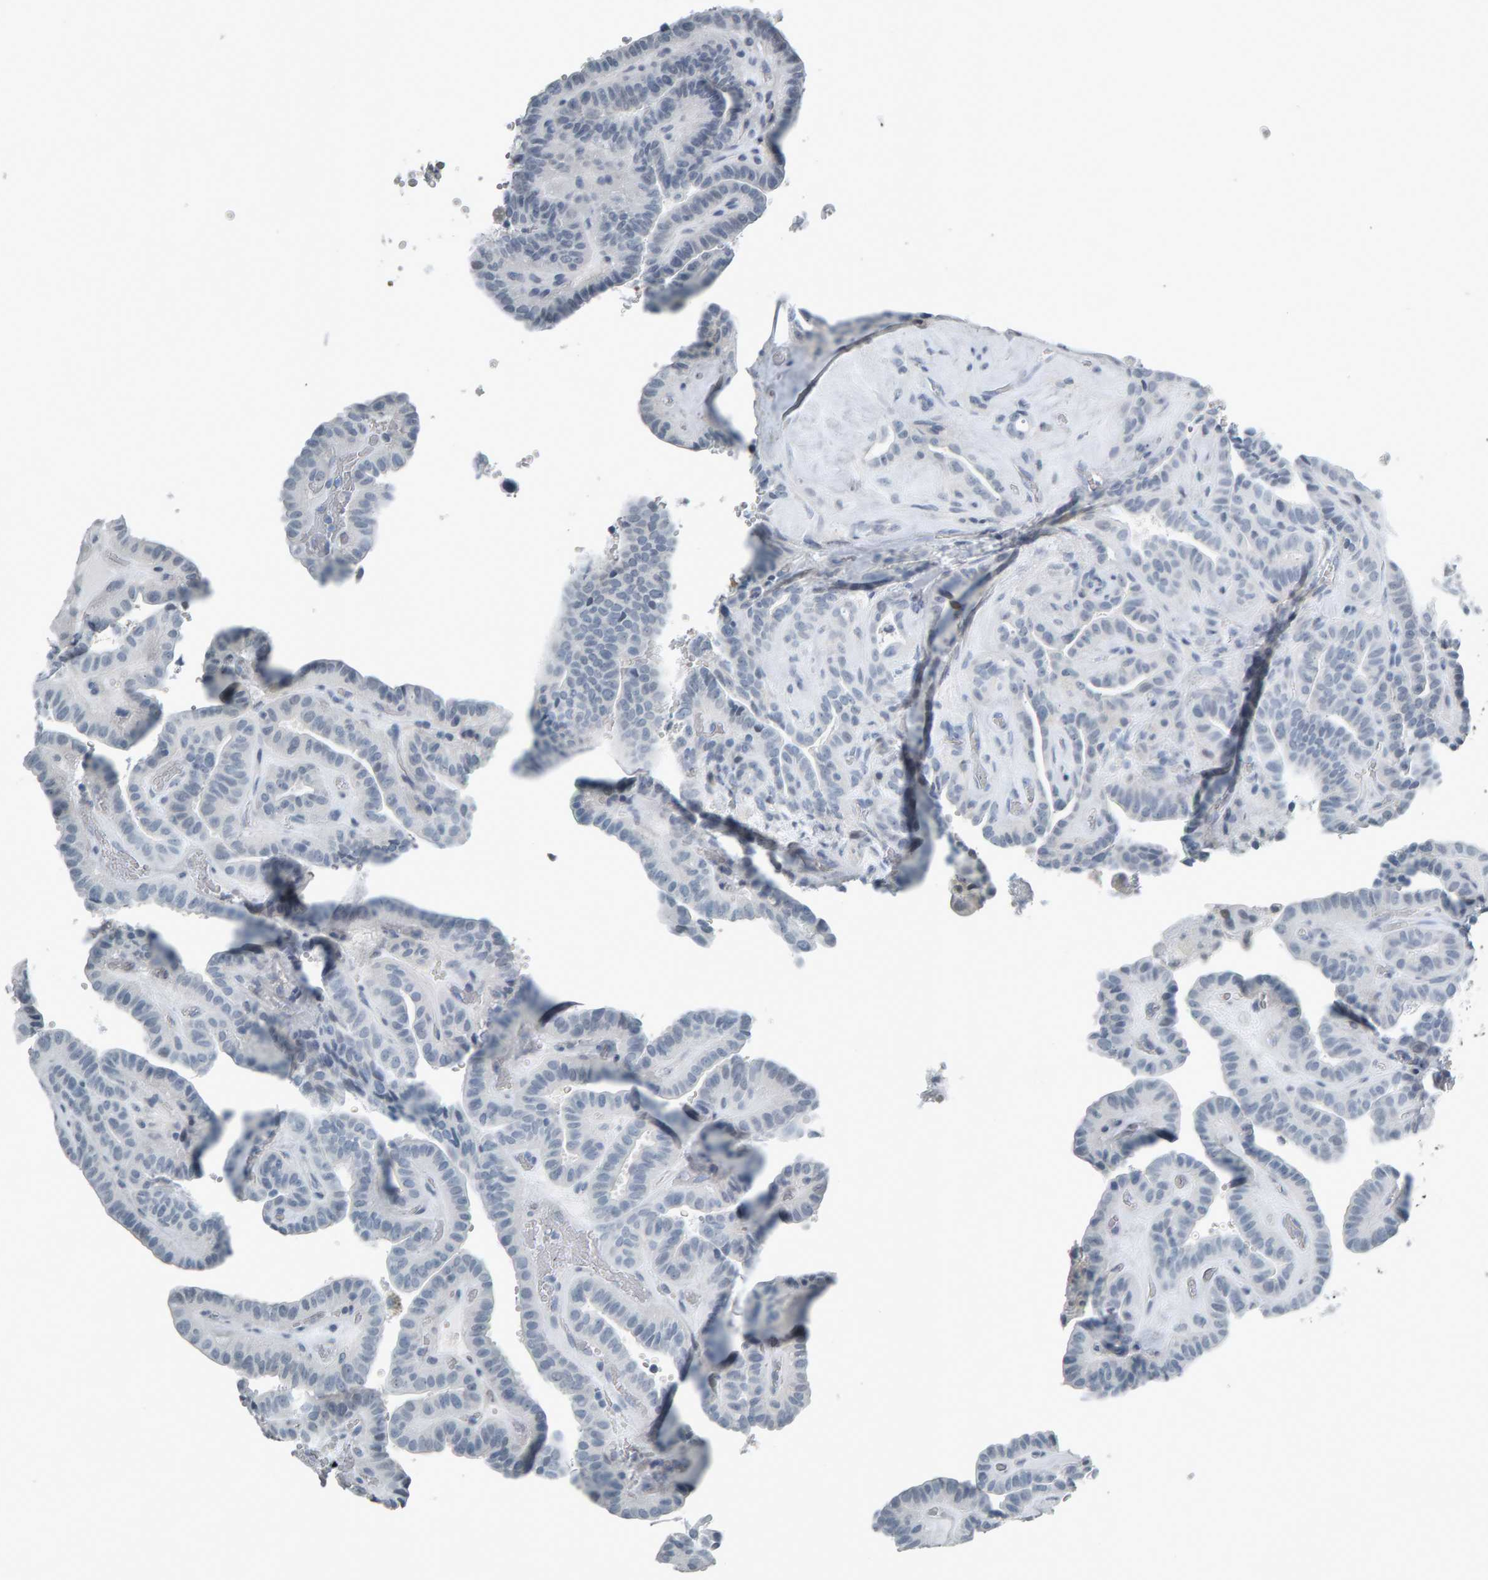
{"staining": {"intensity": "negative", "quantity": "none", "location": "none"}, "tissue": "thyroid cancer", "cell_type": "Tumor cells", "image_type": "cancer", "snomed": [{"axis": "morphology", "description": "Papillary adenocarcinoma, NOS"}, {"axis": "topography", "description": "Thyroid gland"}], "caption": "IHC of human thyroid cancer demonstrates no positivity in tumor cells.", "gene": "PYY", "patient": {"sex": "male", "age": 77}}